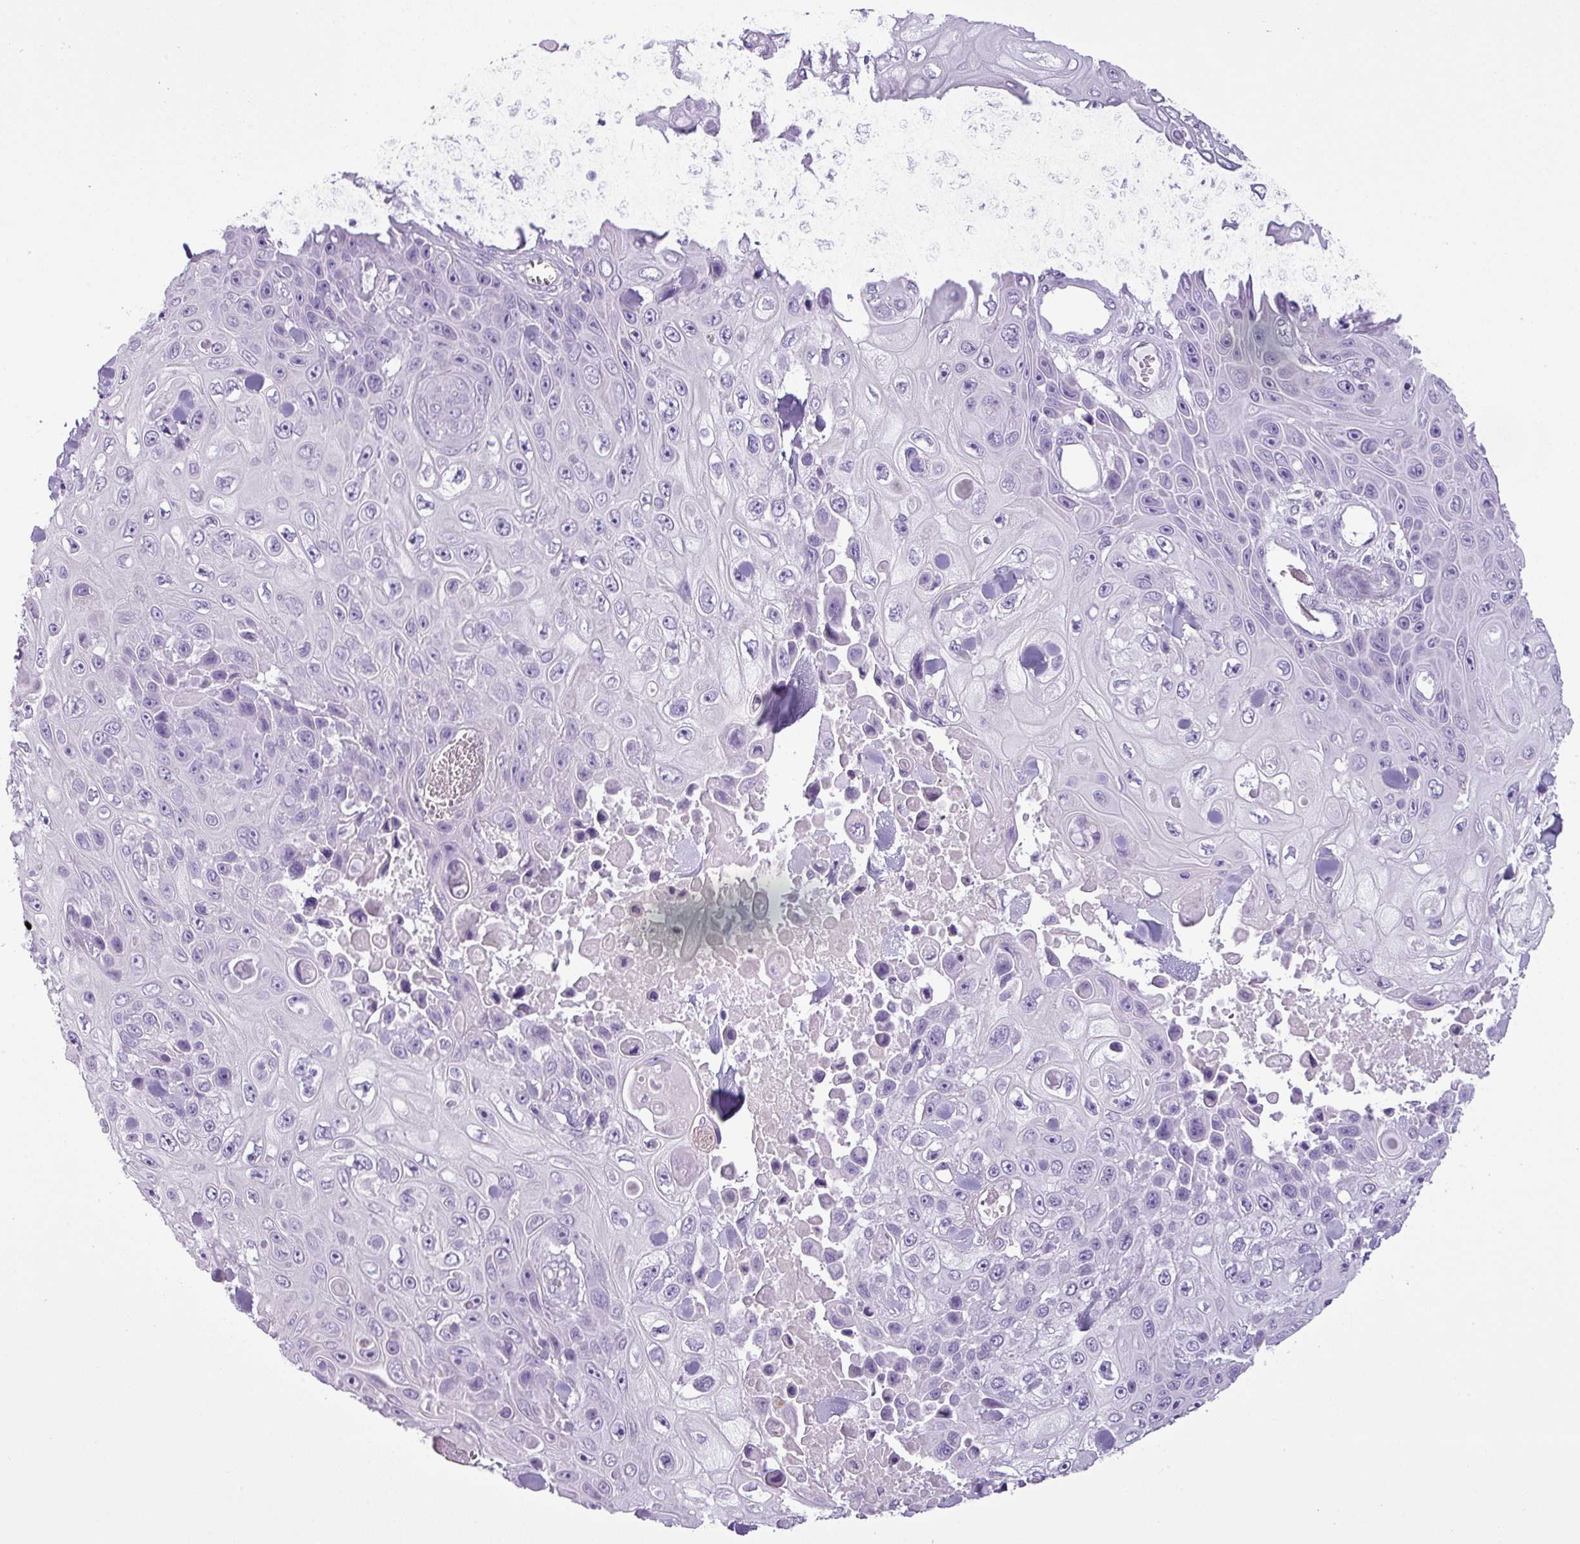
{"staining": {"intensity": "negative", "quantity": "none", "location": "none"}, "tissue": "skin cancer", "cell_type": "Tumor cells", "image_type": "cancer", "snomed": [{"axis": "morphology", "description": "Squamous cell carcinoma, NOS"}, {"axis": "topography", "description": "Skin"}], "caption": "Immunohistochemistry (IHC) histopathology image of squamous cell carcinoma (skin) stained for a protein (brown), which demonstrates no staining in tumor cells.", "gene": "CDH16", "patient": {"sex": "male", "age": 82}}